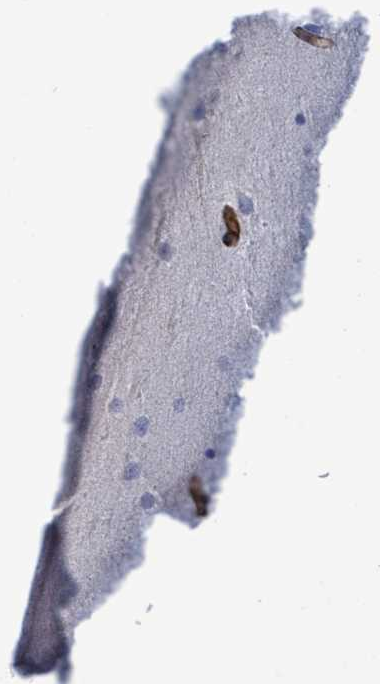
{"staining": {"intensity": "negative", "quantity": "none", "location": "none"}, "tissue": "cerebellum", "cell_type": "Cells in granular layer", "image_type": "normal", "snomed": [{"axis": "morphology", "description": "Normal tissue, NOS"}, {"axis": "topography", "description": "Cerebellum"}], "caption": "The immunohistochemistry (IHC) histopathology image has no significant staining in cells in granular layer of cerebellum.", "gene": "PRKRIP1", "patient": {"sex": "male", "age": 54}}